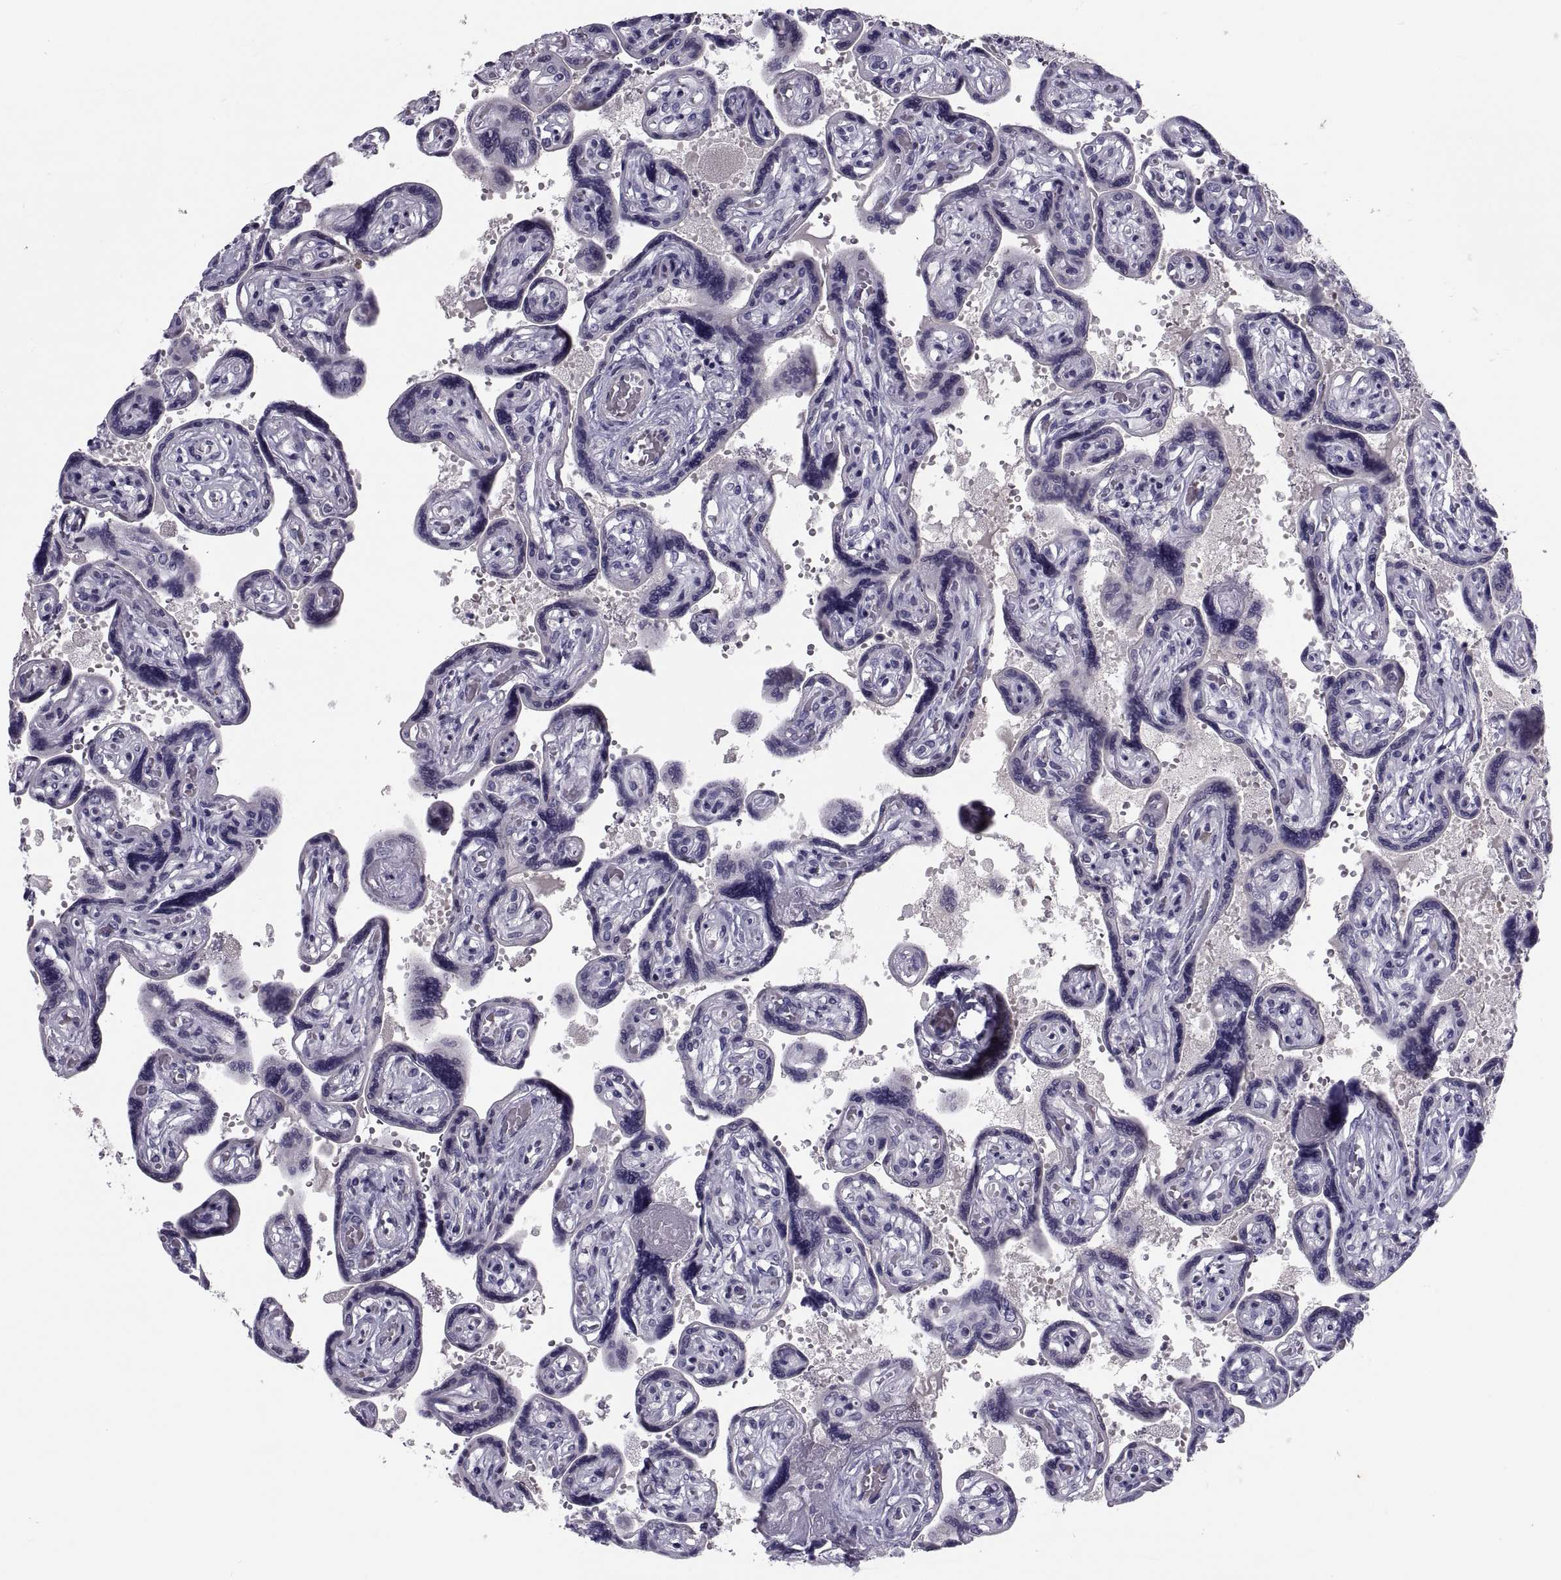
{"staining": {"intensity": "negative", "quantity": "none", "location": "none"}, "tissue": "placenta", "cell_type": "Decidual cells", "image_type": "normal", "snomed": [{"axis": "morphology", "description": "Normal tissue, NOS"}, {"axis": "topography", "description": "Placenta"}], "caption": "Decidual cells are negative for protein expression in unremarkable human placenta. (DAB immunohistochemistry with hematoxylin counter stain).", "gene": "PDZRN4", "patient": {"sex": "female", "age": 32}}